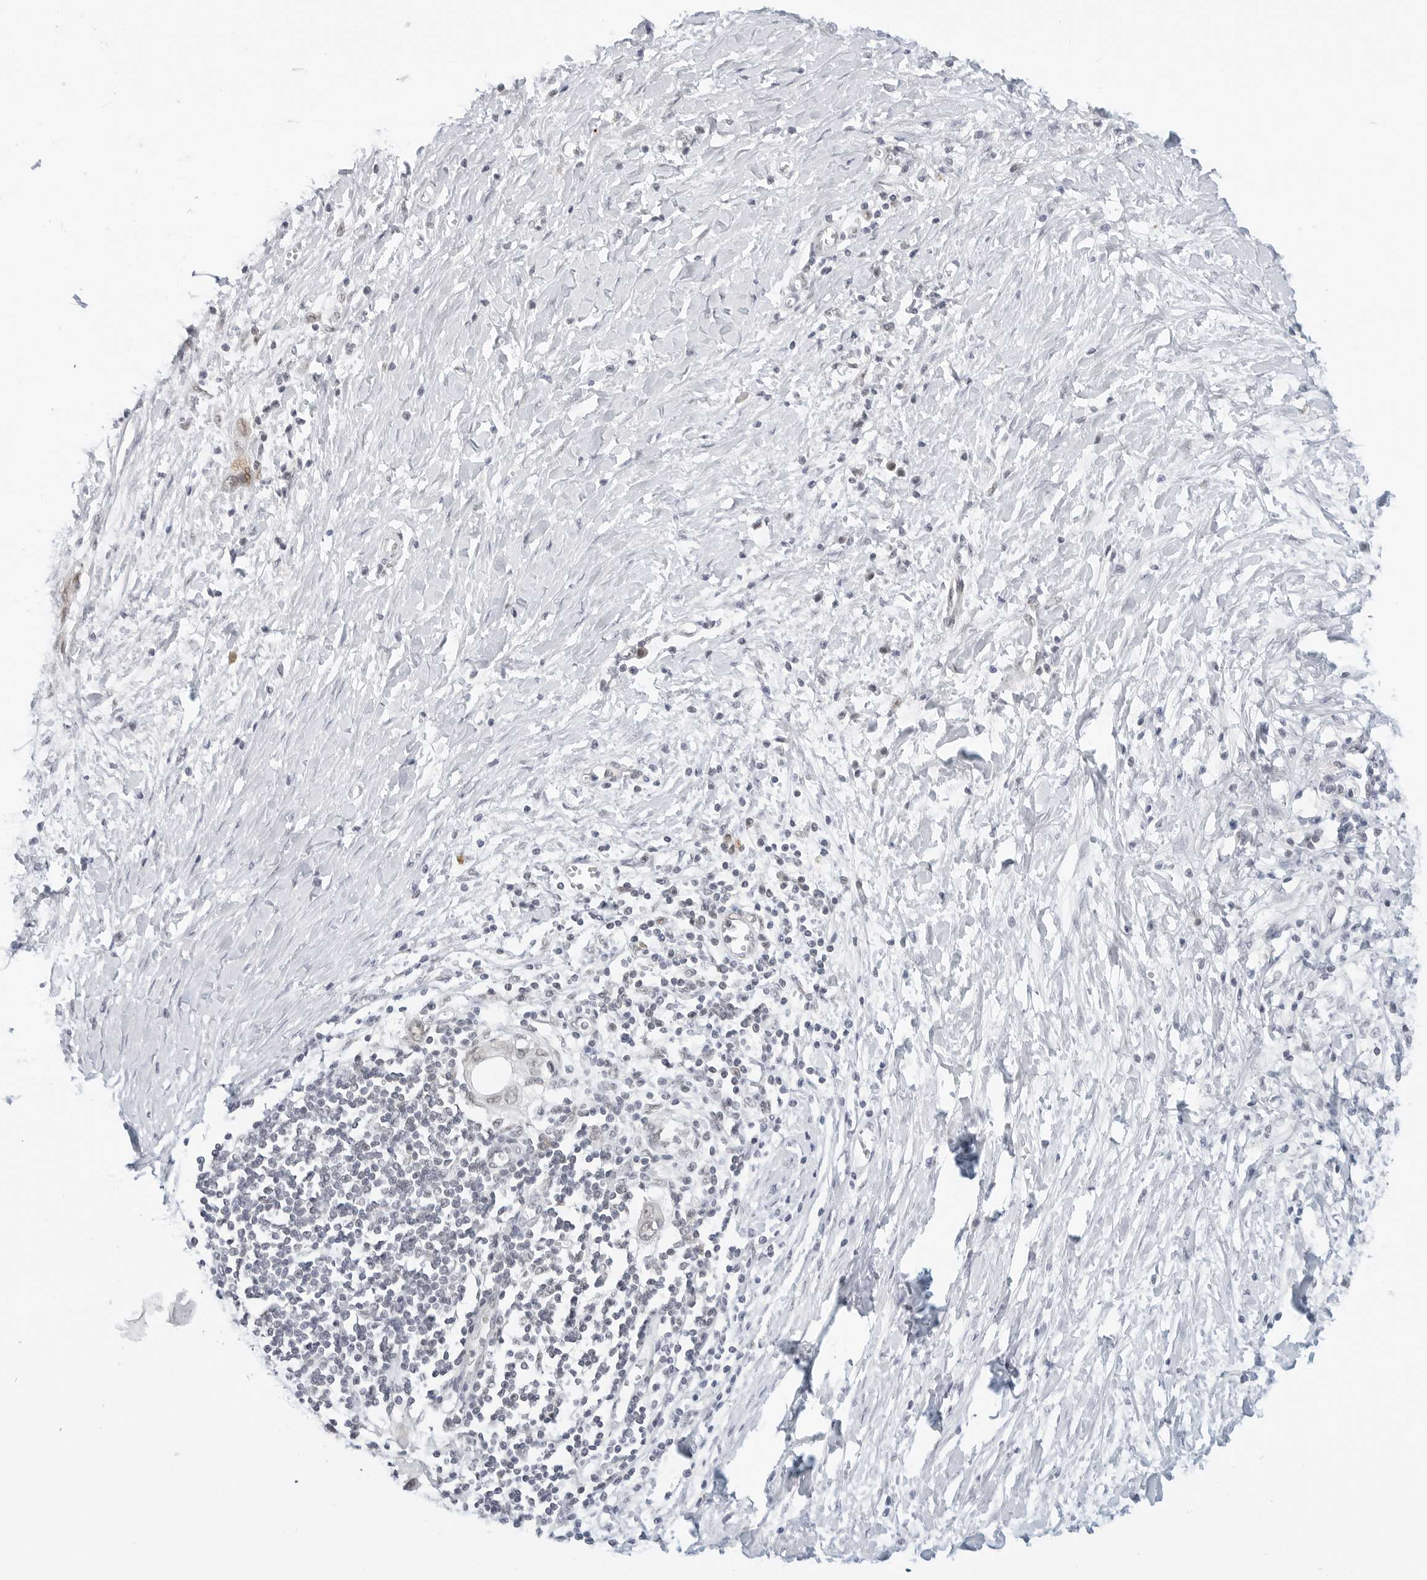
{"staining": {"intensity": "weak", "quantity": "<25%", "location": "nuclear"}, "tissue": "pancreatic cancer", "cell_type": "Tumor cells", "image_type": "cancer", "snomed": [{"axis": "morphology", "description": "Normal tissue, NOS"}, {"axis": "morphology", "description": "Adenocarcinoma, NOS"}, {"axis": "topography", "description": "Pancreas"}, {"axis": "topography", "description": "Peripheral nerve tissue"}], "caption": "A histopathology image of pancreatic cancer (adenocarcinoma) stained for a protein reveals no brown staining in tumor cells.", "gene": "TSEN2", "patient": {"sex": "male", "age": 59}}